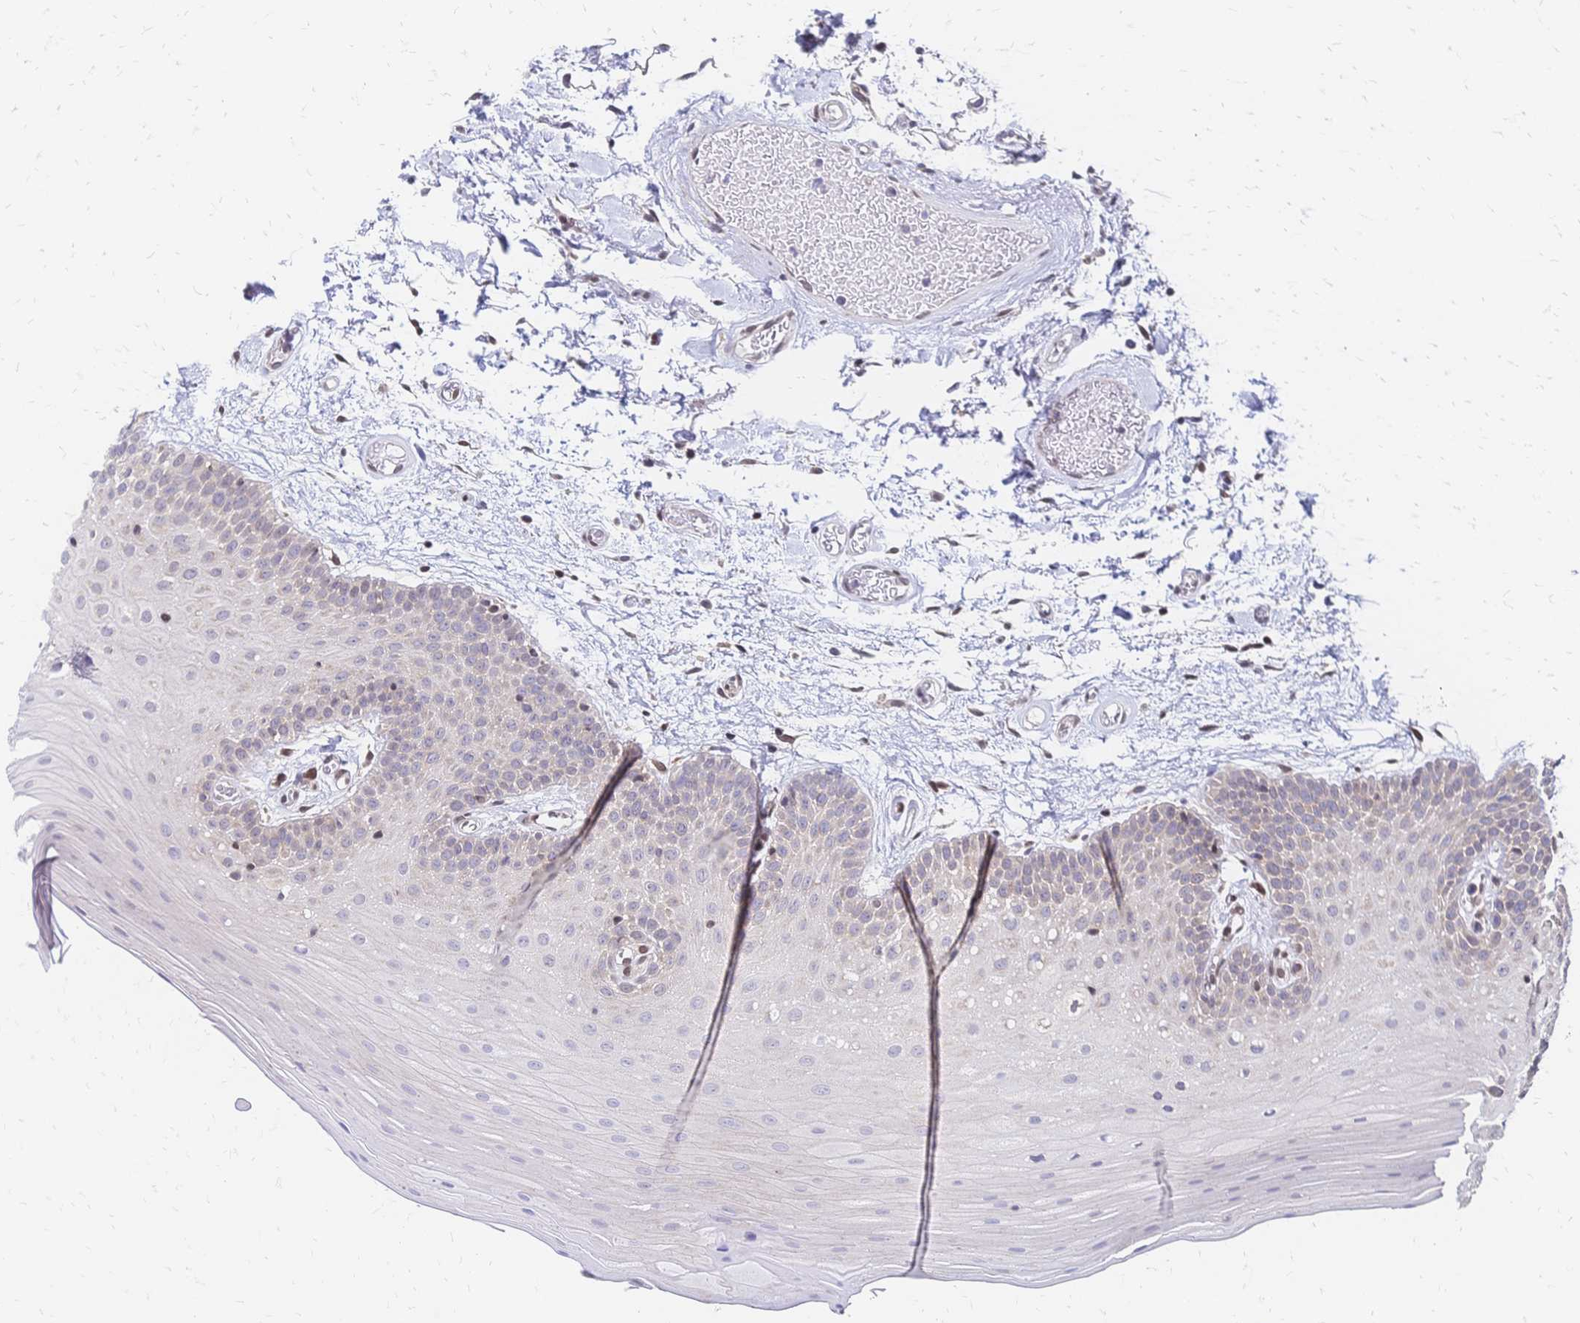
{"staining": {"intensity": "negative", "quantity": "none", "location": "none"}, "tissue": "oral mucosa", "cell_type": "Squamous epithelial cells", "image_type": "normal", "snomed": [{"axis": "morphology", "description": "Normal tissue, NOS"}, {"axis": "morphology", "description": "Squamous cell carcinoma, NOS"}, {"axis": "topography", "description": "Oral tissue"}, {"axis": "topography", "description": "Tounge, NOS"}, {"axis": "topography", "description": "Head-Neck"}], "caption": "Immunohistochemistry of benign human oral mucosa exhibits no positivity in squamous epithelial cells.", "gene": "CBX7", "patient": {"sex": "male", "age": 62}}